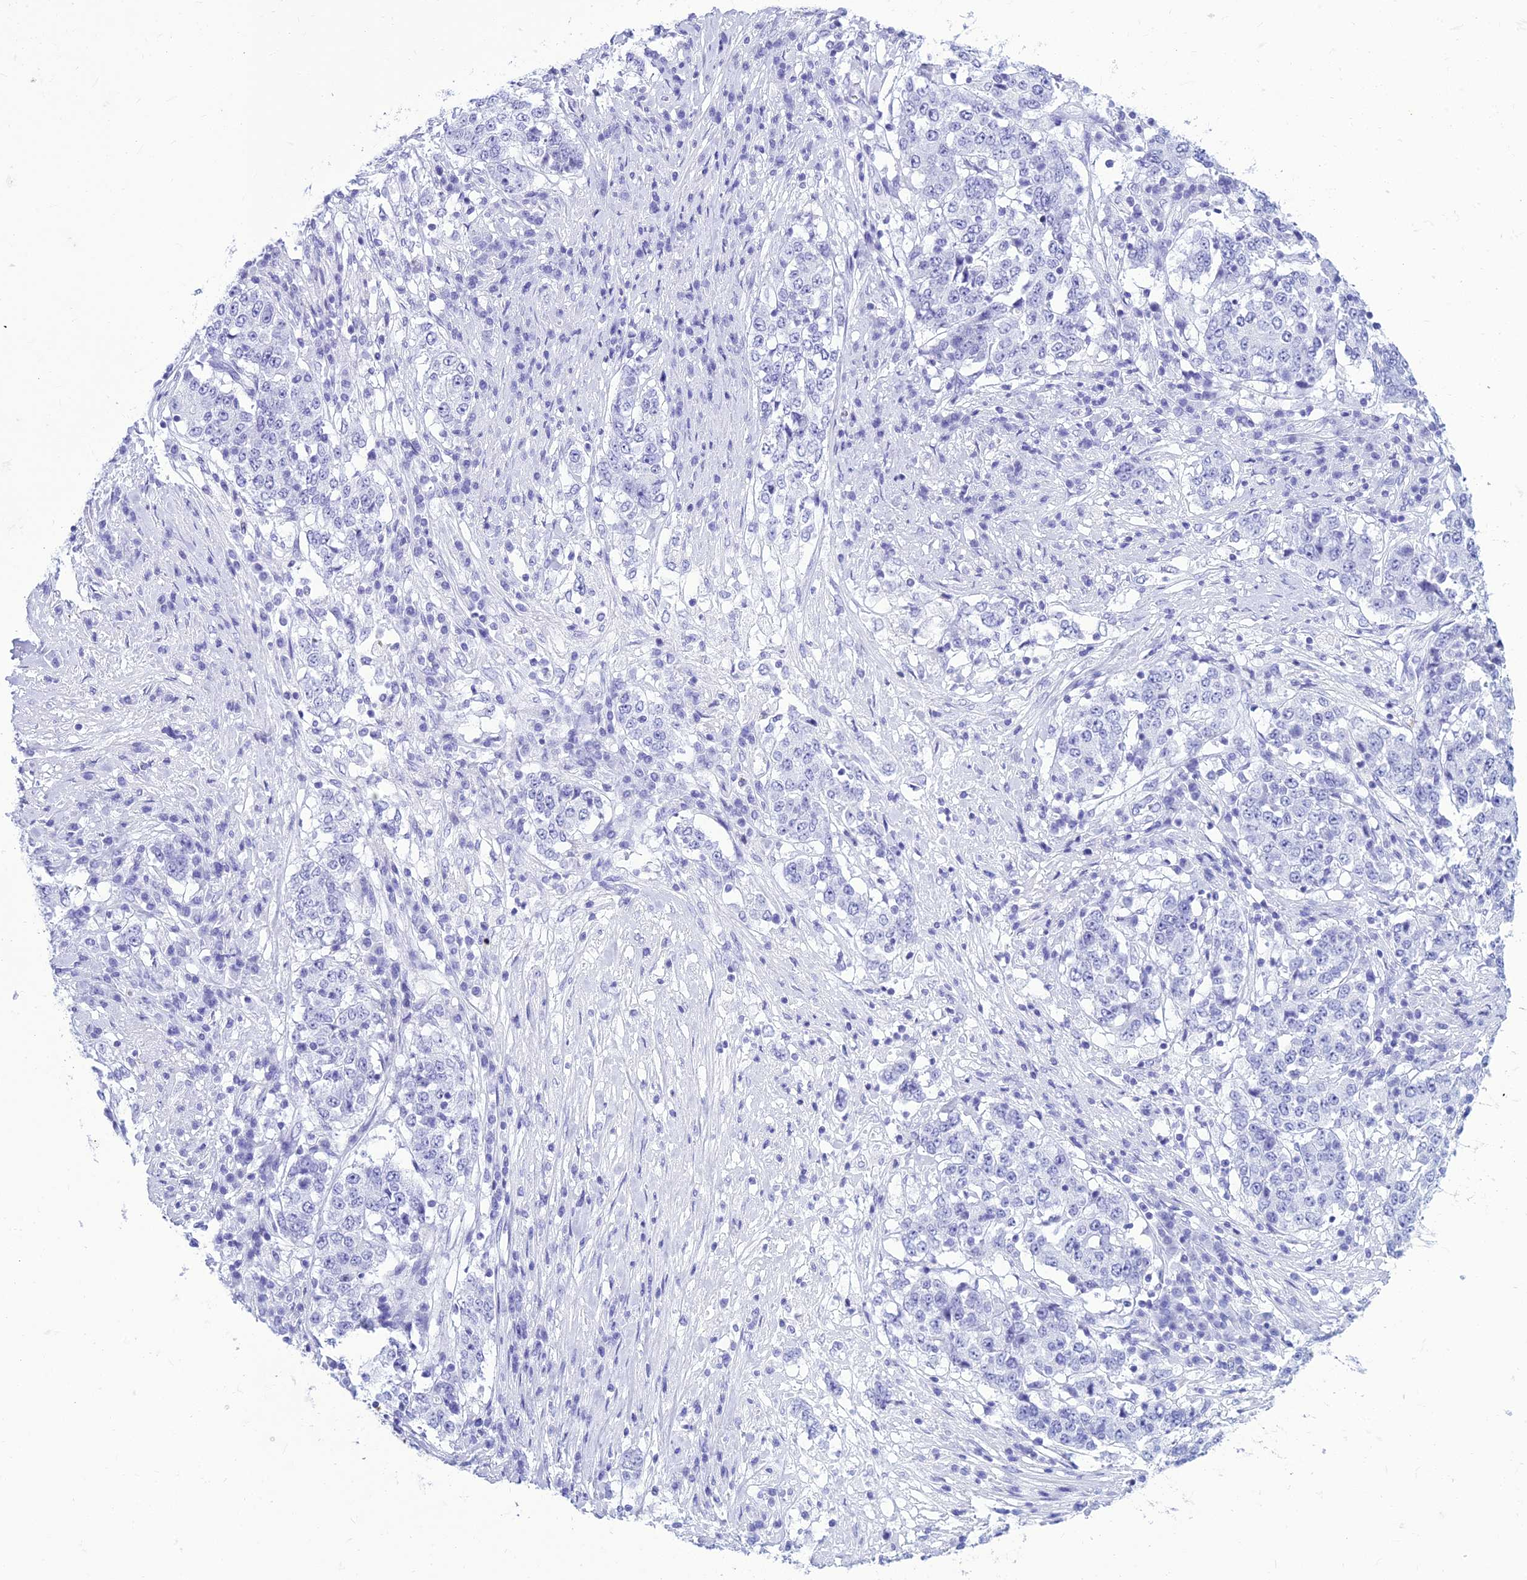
{"staining": {"intensity": "negative", "quantity": "none", "location": "none"}, "tissue": "stomach cancer", "cell_type": "Tumor cells", "image_type": "cancer", "snomed": [{"axis": "morphology", "description": "Adenocarcinoma, NOS"}, {"axis": "topography", "description": "Stomach"}], "caption": "A high-resolution histopathology image shows IHC staining of adenocarcinoma (stomach), which displays no significant staining in tumor cells. The staining was performed using DAB to visualize the protein expression in brown, while the nuclei were stained in blue with hematoxylin (Magnification: 20x).", "gene": "ZNF442", "patient": {"sex": "male", "age": 59}}